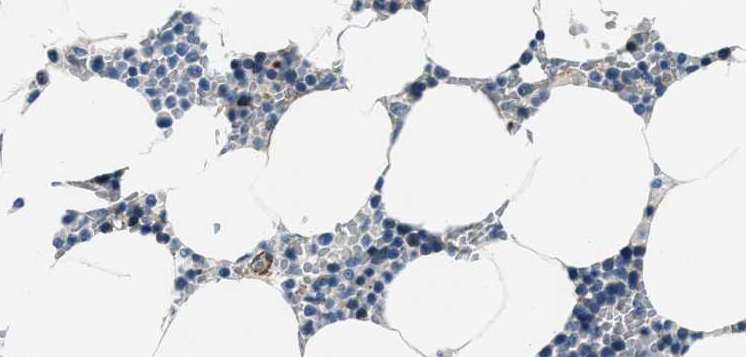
{"staining": {"intensity": "negative", "quantity": "none", "location": "none"}, "tissue": "bone marrow", "cell_type": "Hematopoietic cells", "image_type": "normal", "snomed": [{"axis": "morphology", "description": "Normal tissue, NOS"}, {"axis": "topography", "description": "Bone marrow"}], "caption": "Hematopoietic cells show no significant protein positivity in benign bone marrow. (IHC, brightfield microscopy, high magnification).", "gene": "PTPDC1", "patient": {"sex": "male", "age": 70}}